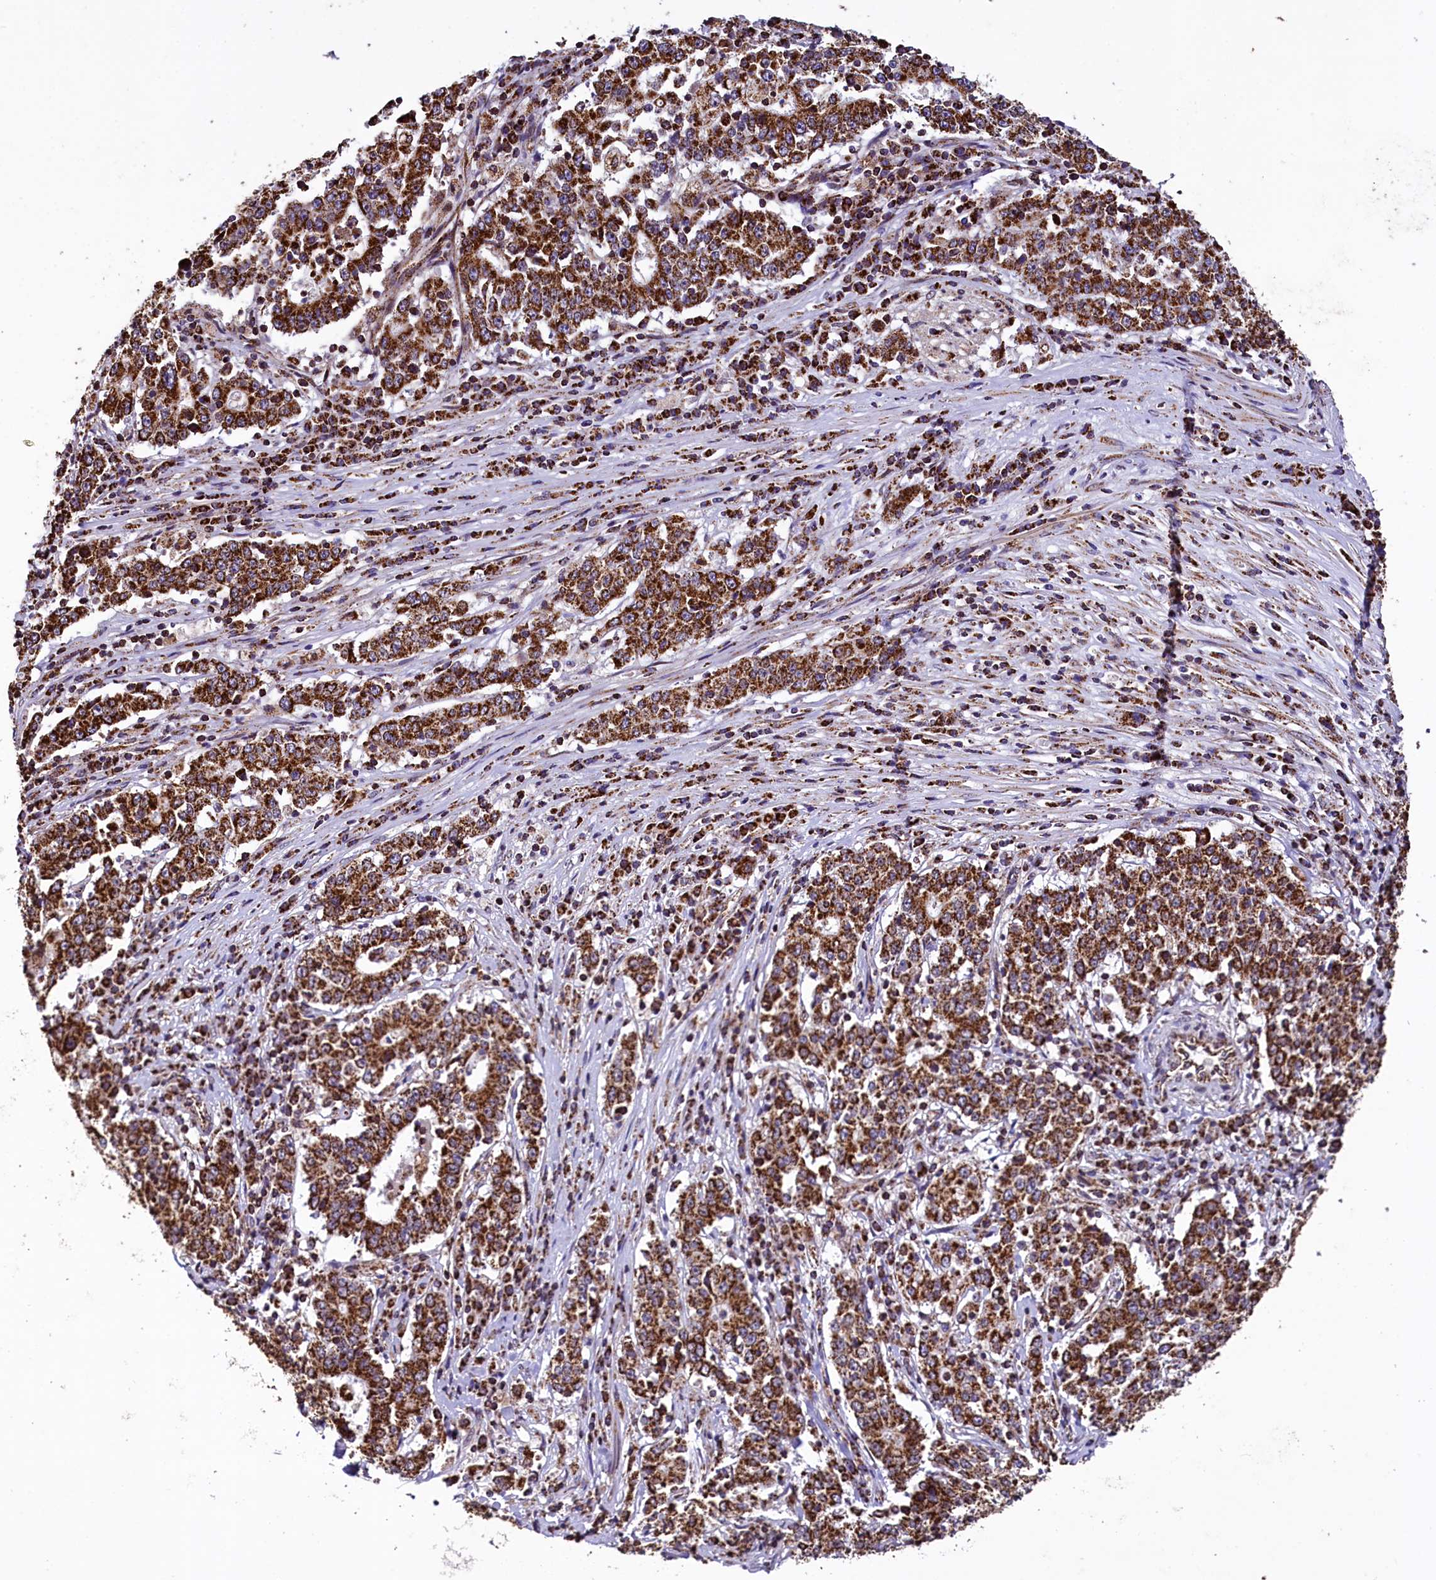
{"staining": {"intensity": "strong", "quantity": ">75%", "location": "cytoplasmic/membranous"}, "tissue": "stomach cancer", "cell_type": "Tumor cells", "image_type": "cancer", "snomed": [{"axis": "morphology", "description": "Adenocarcinoma, NOS"}, {"axis": "topography", "description": "Stomach"}], "caption": "Stomach adenocarcinoma stained for a protein displays strong cytoplasmic/membranous positivity in tumor cells.", "gene": "KLC2", "patient": {"sex": "male", "age": 59}}